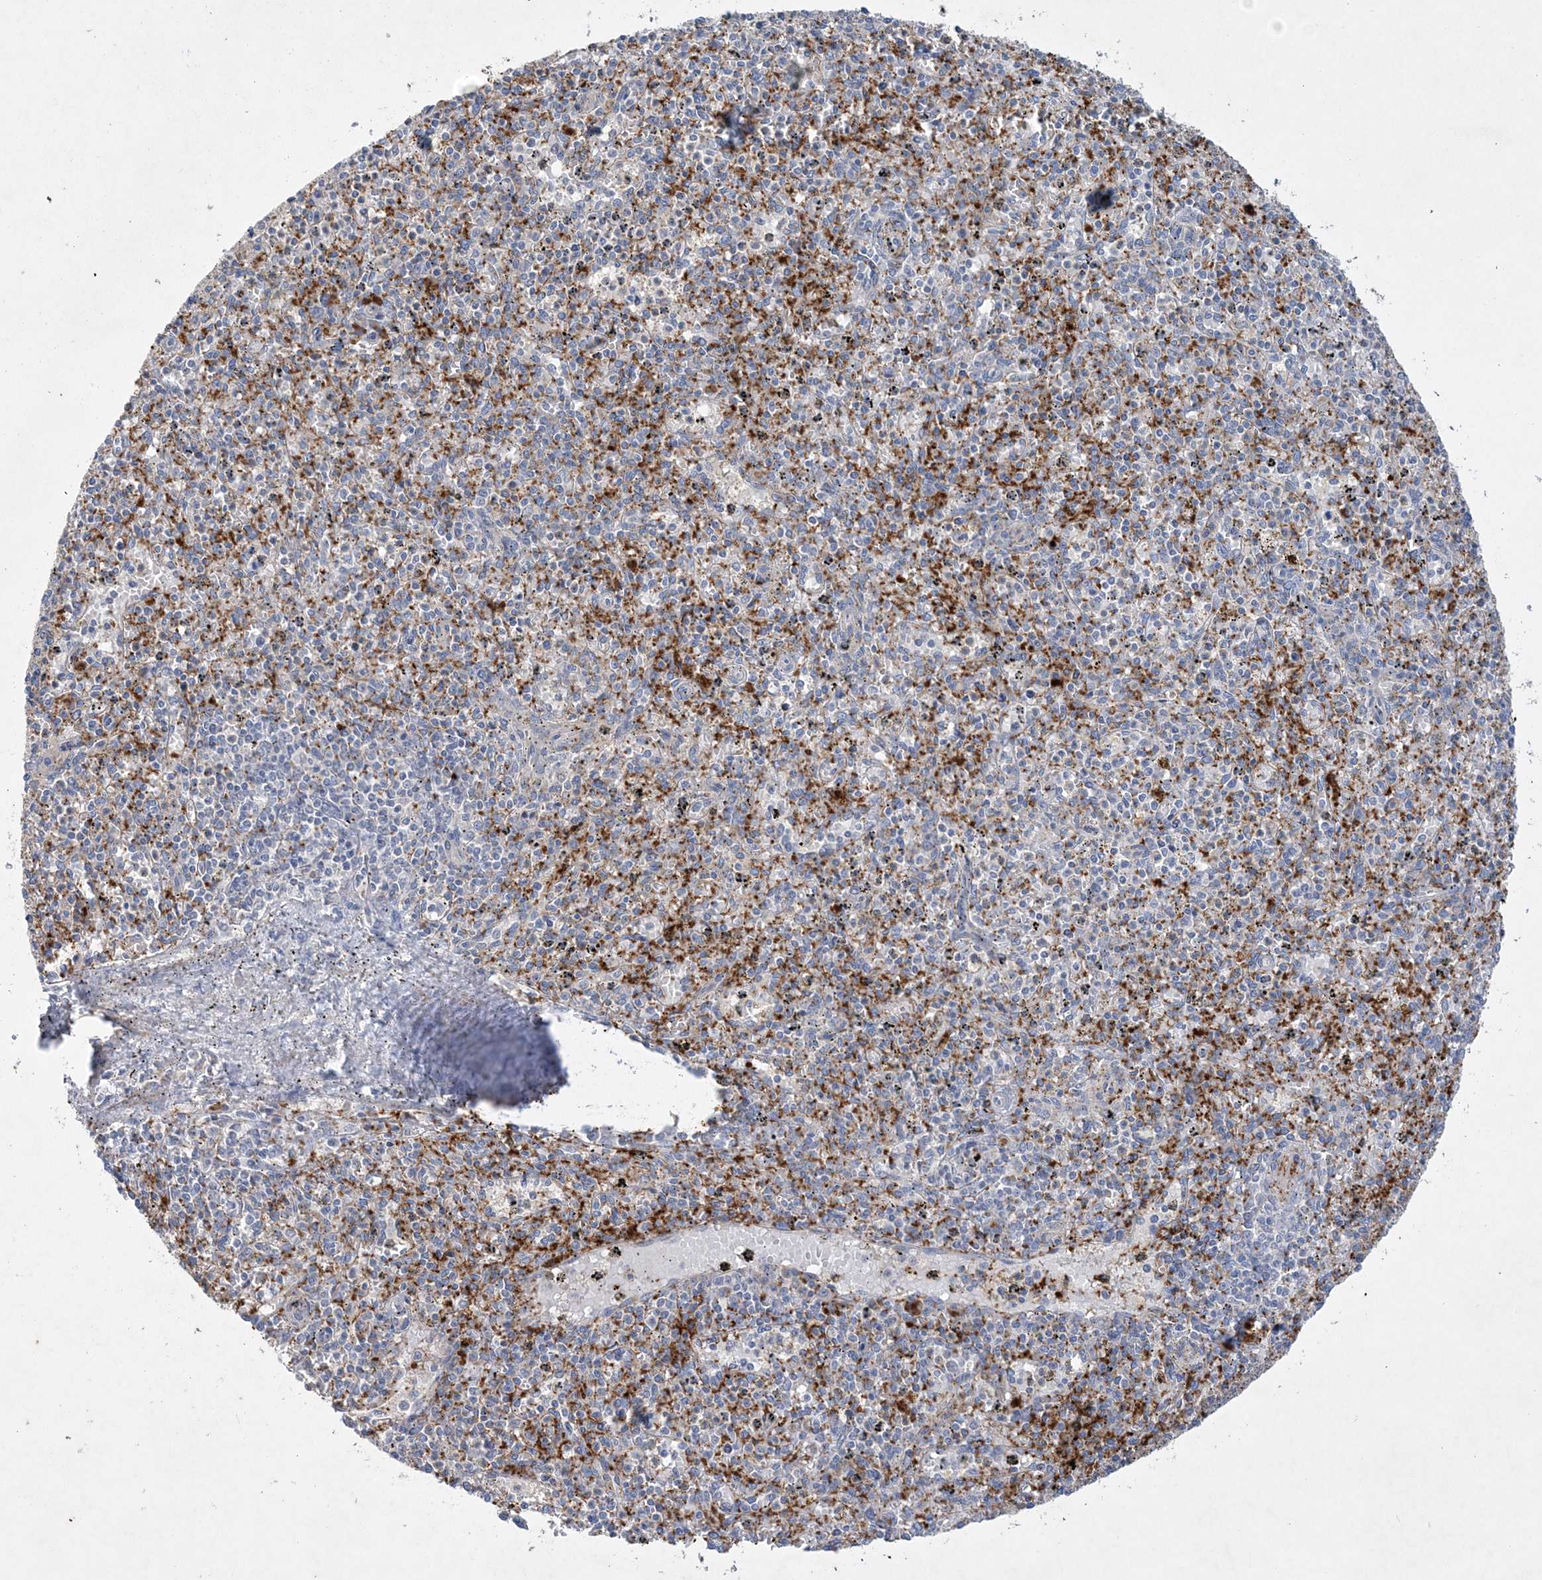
{"staining": {"intensity": "negative", "quantity": "none", "location": "none"}, "tissue": "spleen", "cell_type": "Cells in red pulp", "image_type": "normal", "snomed": [{"axis": "morphology", "description": "Normal tissue, NOS"}, {"axis": "topography", "description": "Spleen"}], "caption": "Spleen was stained to show a protein in brown. There is no significant positivity in cells in red pulp. (Immunohistochemistry, brightfield microscopy, high magnification).", "gene": "ADCK2", "patient": {"sex": "male", "age": 72}}